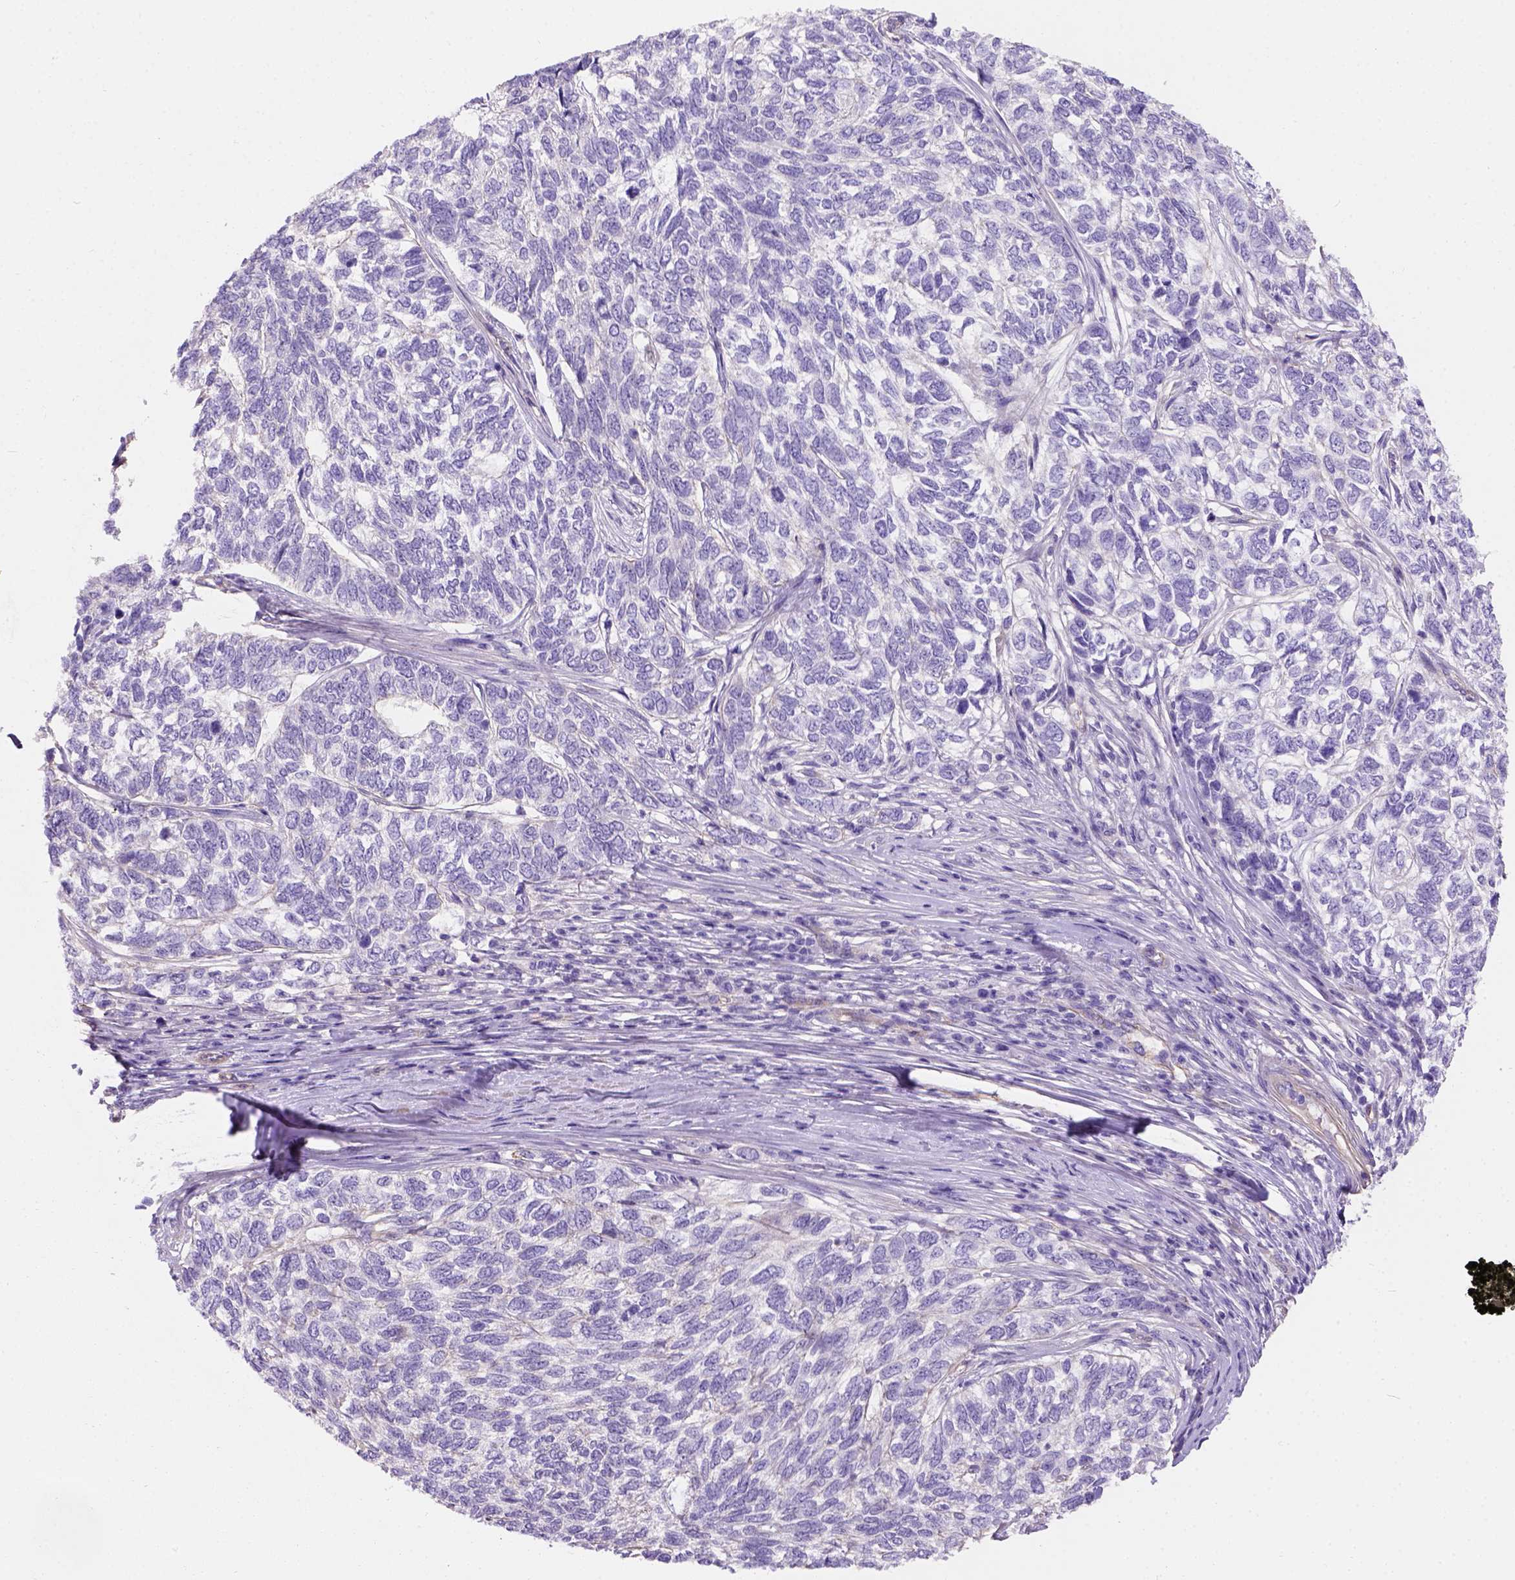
{"staining": {"intensity": "negative", "quantity": "none", "location": "none"}, "tissue": "skin cancer", "cell_type": "Tumor cells", "image_type": "cancer", "snomed": [{"axis": "morphology", "description": "Basal cell carcinoma"}, {"axis": "topography", "description": "Skin"}], "caption": "Basal cell carcinoma (skin) was stained to show a protein in brown. There is no significant staining in tumor cells.", "gene": "PHF7", "patient": {"sex": "female", "age": 65}}